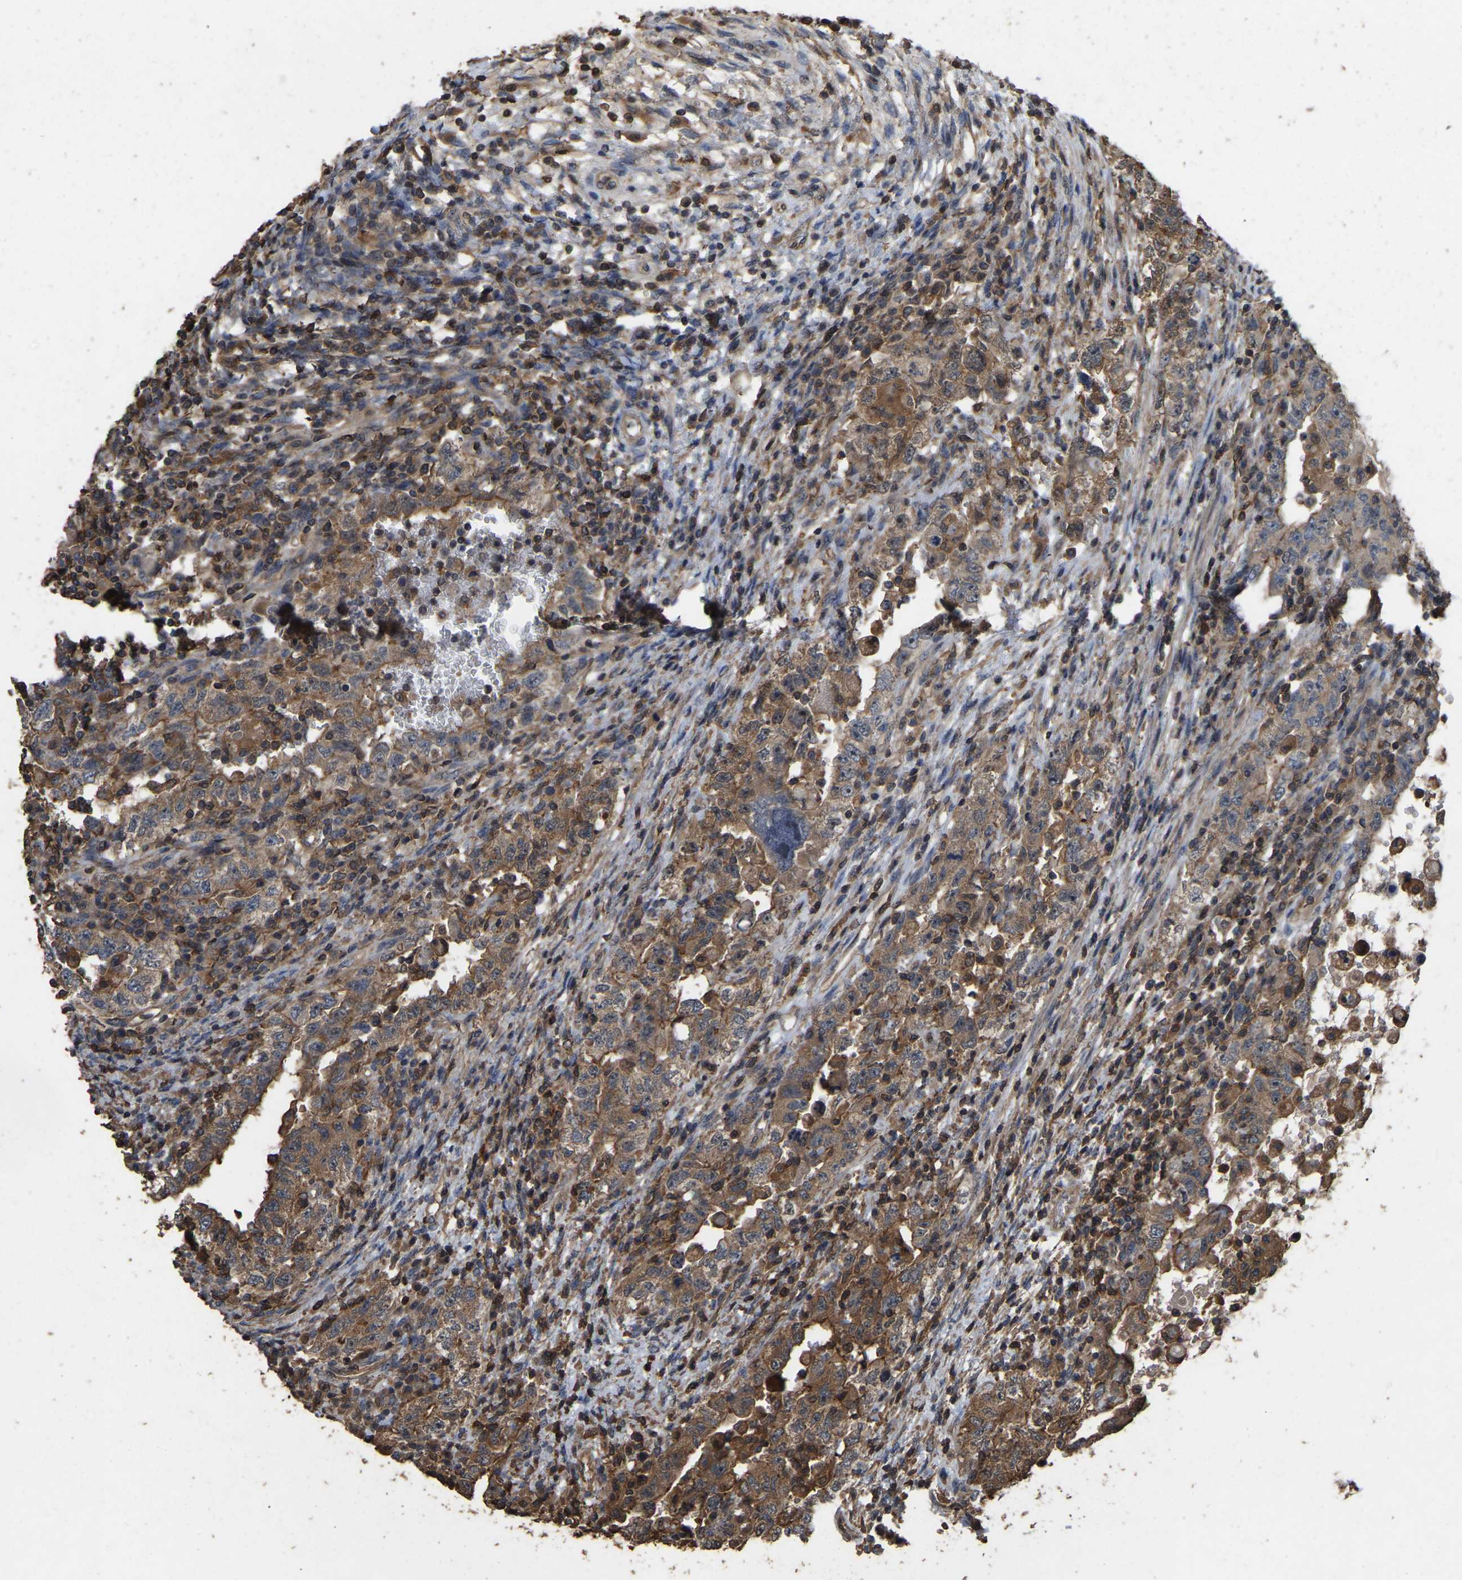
{"staining": {"intensity": "moderate", "quantity": ">75%", "location": "cytoplasmic/membranous"}, "tissue": "testis cancer", "cell_type": "Tumor cells", "image_type": "cancer", "snomed": [{"axis": "morphology", "description": "Carcinoma, Embryonal, NOS"}, {"axis": "topography", "description": "Testis"}], "caption": "Protein staining of testis embryonal carcinoma tissue shows moderate cytoplasmic/membranous expression in approximately >75% of tumor cells. Immunohistochemistry stains the protein of interest in brown and the nuclei are stained blue.", "gene": "FHIT", "patient": {"sex": "male", "age": 26}}